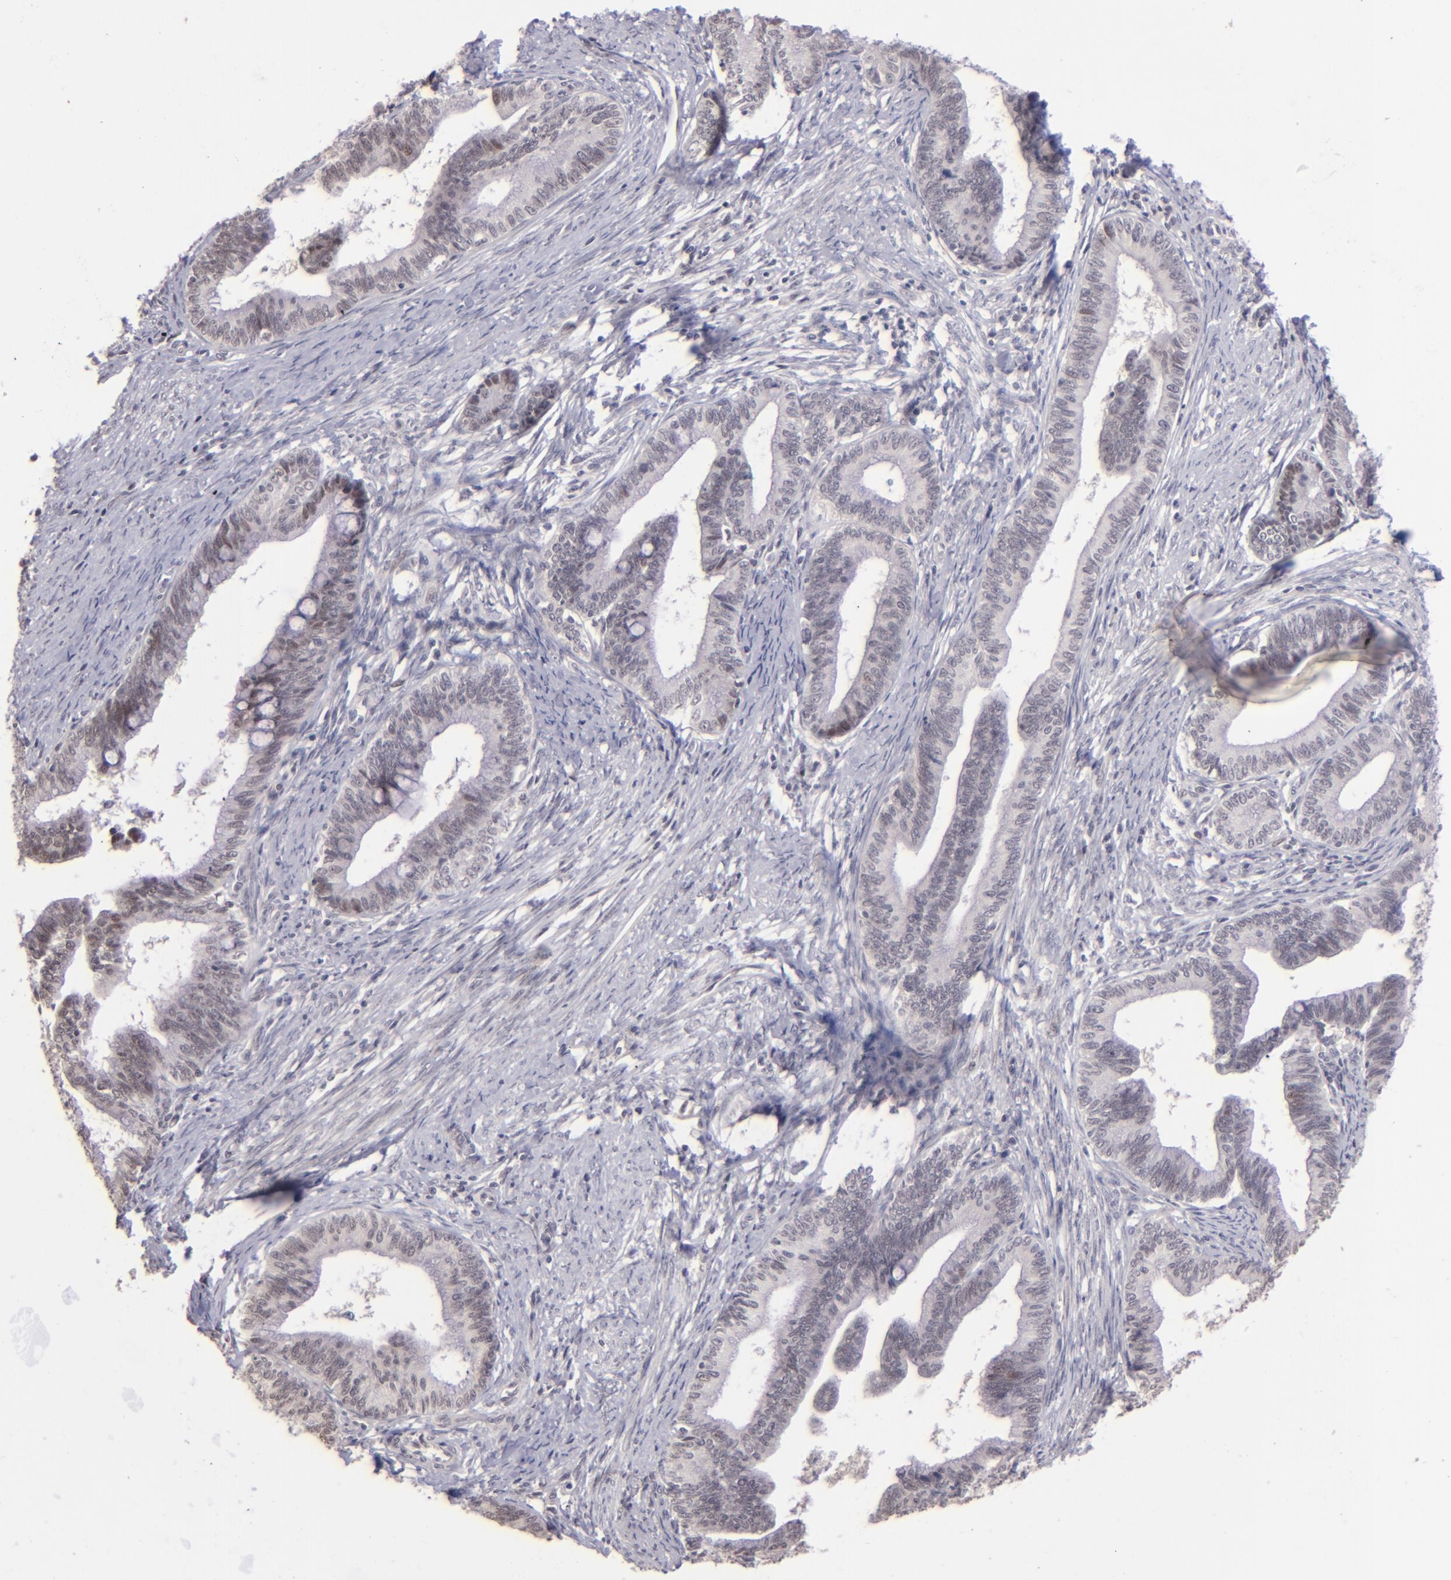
{"staining": {"intensity": "weak", "quantity": "<25%", "location": "nuclear"}, "tissue": "cervical cancer", "cell_type": "Tumor cells", "image_type": "cancer", "snomed": [{"axis": "morphology", "description": "Adenocarcinoma, NOS"}, {"axis": "topography", "description": "Cervix"}], "caption": "Human cervical adenocarcinoma stained for a protein using immunohistochemistry displays no positivity in tumor cells.", "gene": "RARB", "patient": {"sex": "female", "age": 36}}